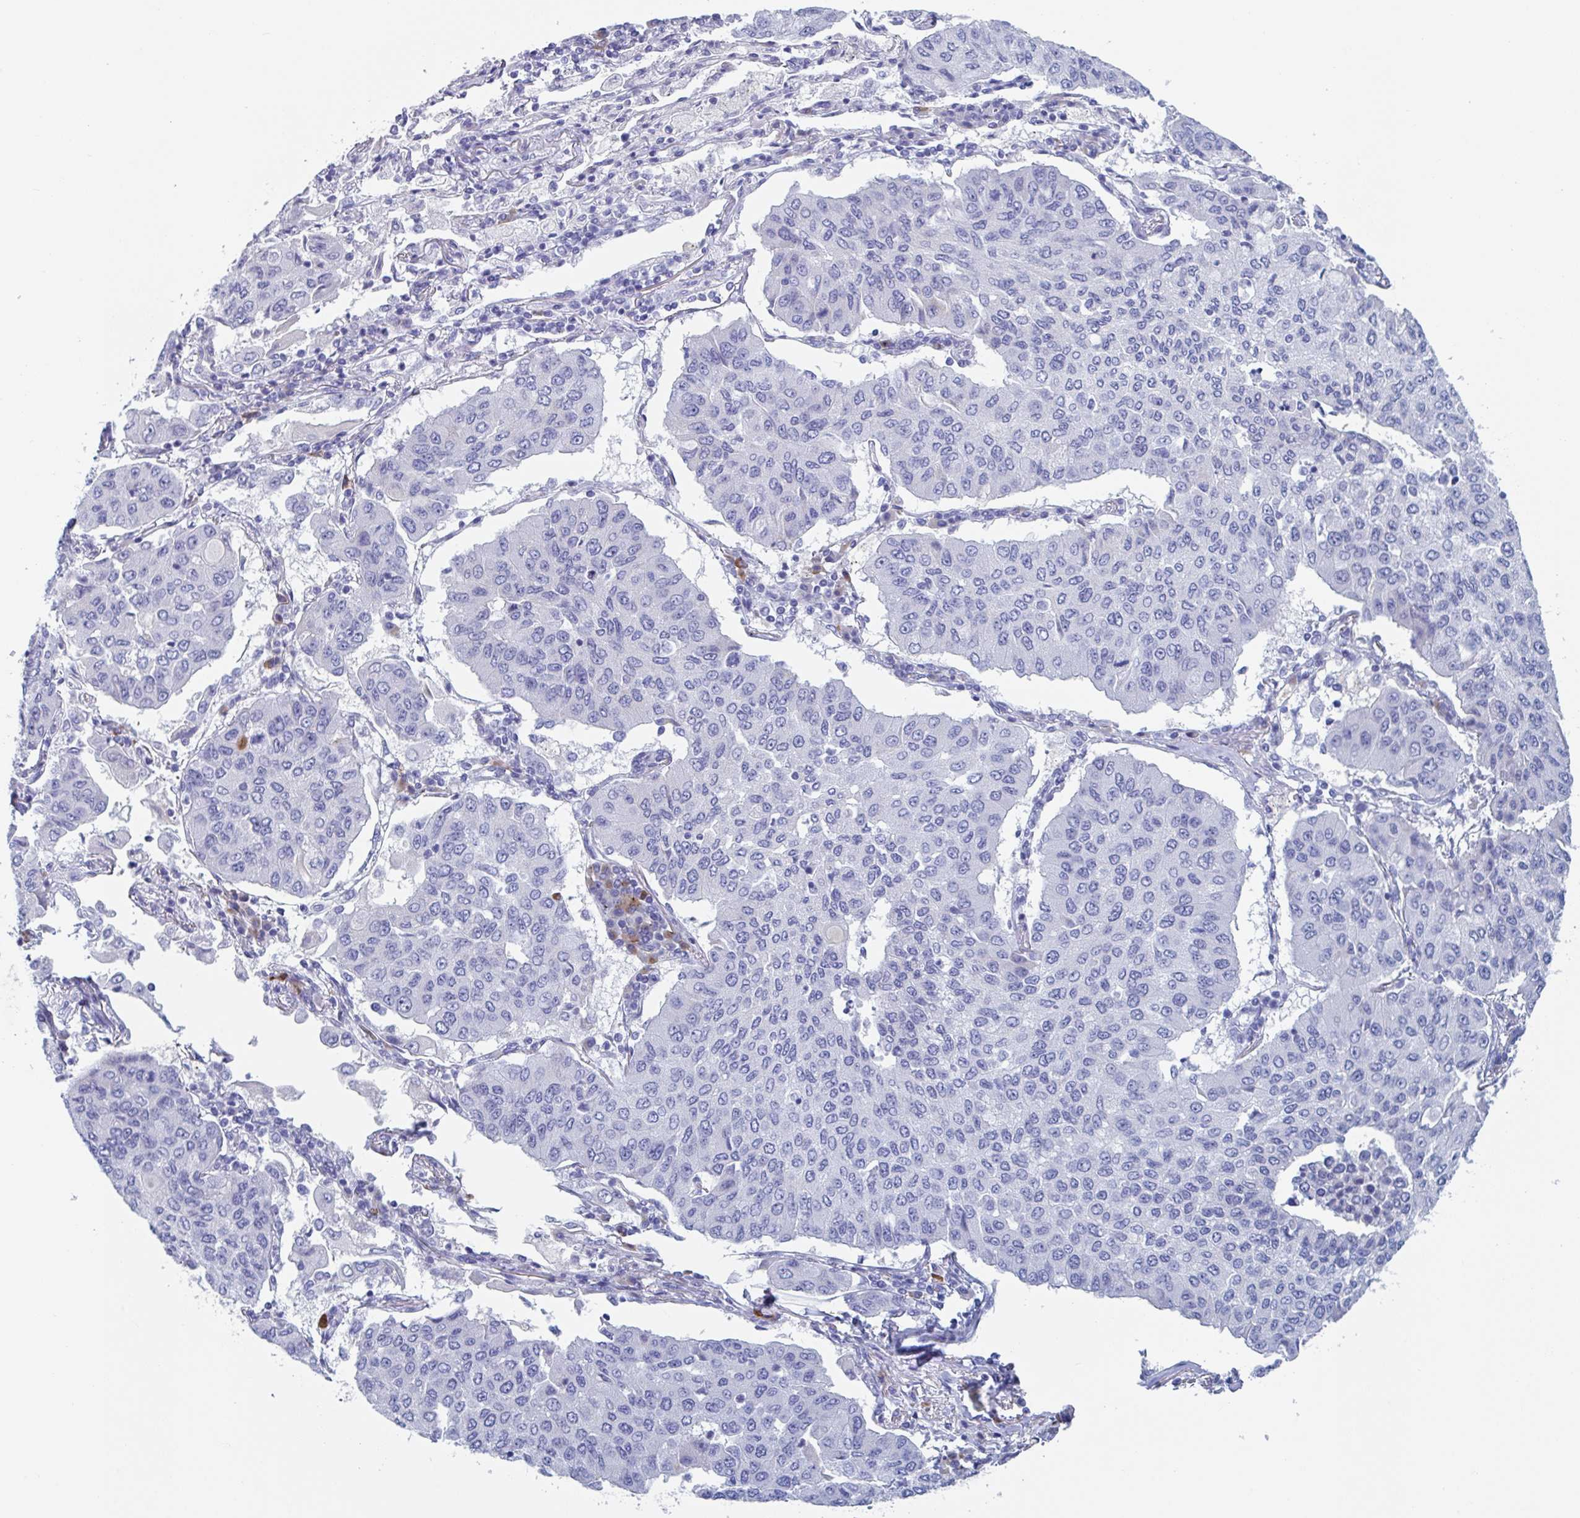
{"staining": {"intensity": "negative", "quantity": "none", "location": "none"}, "tissue": "lung cancer", "cell_type": "Tumor cells", "image_type": "cancer", "snomed": [{"axis": "morphology", "description": "Squamous cell carcinoma, NOS"}, {"axis": "topography", "description": "Lung"}], "caption": "Tumor cells are negative for protein expression in human squamous cell carcinoma (lung). (DAB (3,3'-diaminobenzidine) immunohistochemistry (IHC), high magnification).", "gene": "NT5C3B", "patient": {"sex": "male", "age": 74}}